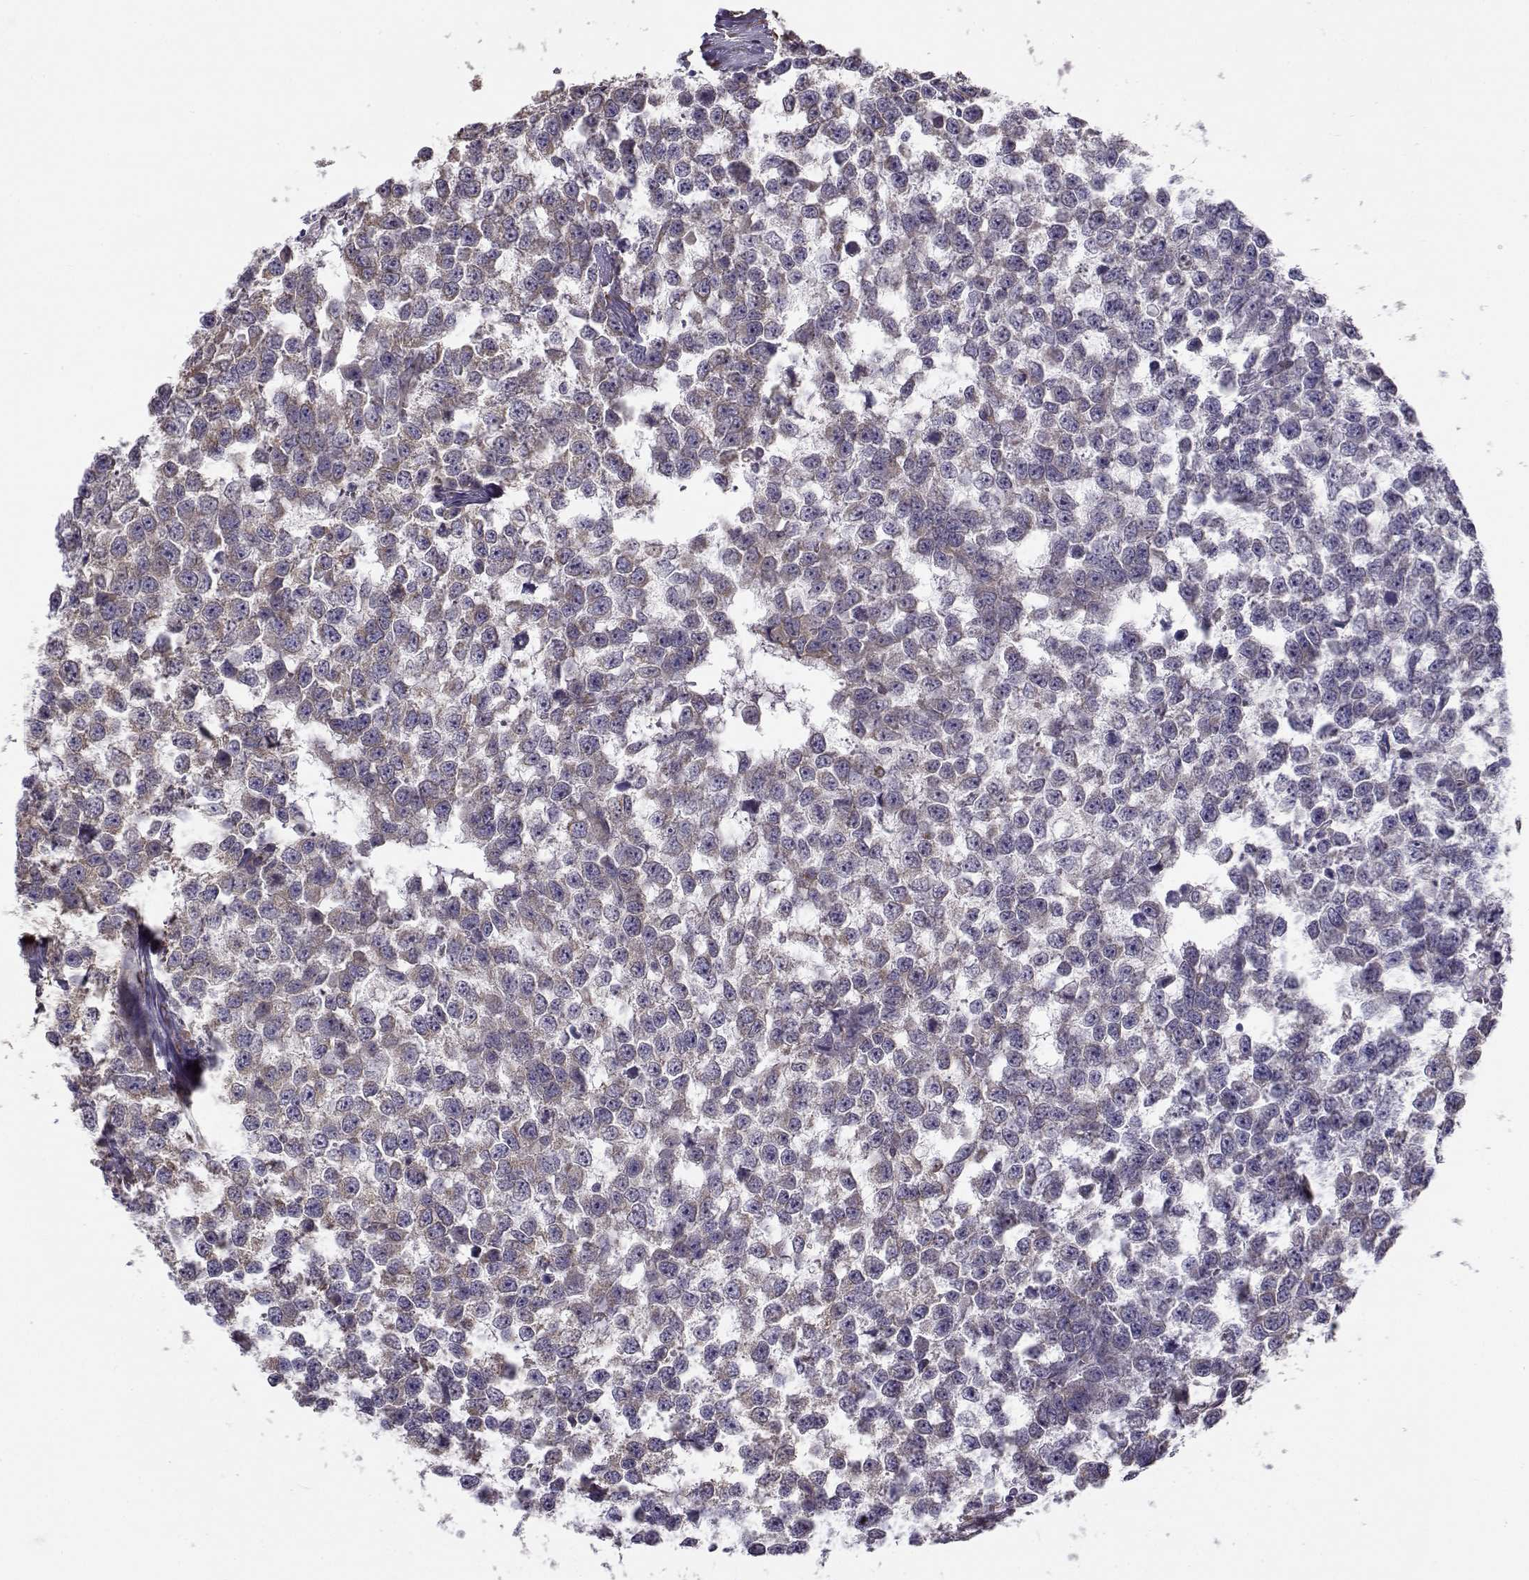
{"staining": {"intensity": "weak", "quantity": "<25%", "location": "cytoplasmic/membranous"}, "tissue": "testis cancer", "cell_type": "Tumor cells", "image_type": "cancer", "snomed": [{"axis": "morphology", "description": "Normal tissue, NOS"}, {"axis": "morphology", "description": "Seminoma, NOS"}, {"axis": "topography", "description": "Testis"}, {"axis": "topography", "description": "Epididymis"}], "caption": "High magnification brightfield microscopy of testis cancer (seminoma) stained with DAB (3,3'-diaminobenzidine) (brown) and counterstained with hematoxylin (blue): tumor cells show no significant staining. The staining is performed using DAB brown chromogen with nuclei counter-stained in using hematoxylin.", "gene": "BEND6", "patient": {"sex": "male", "age": 34}}